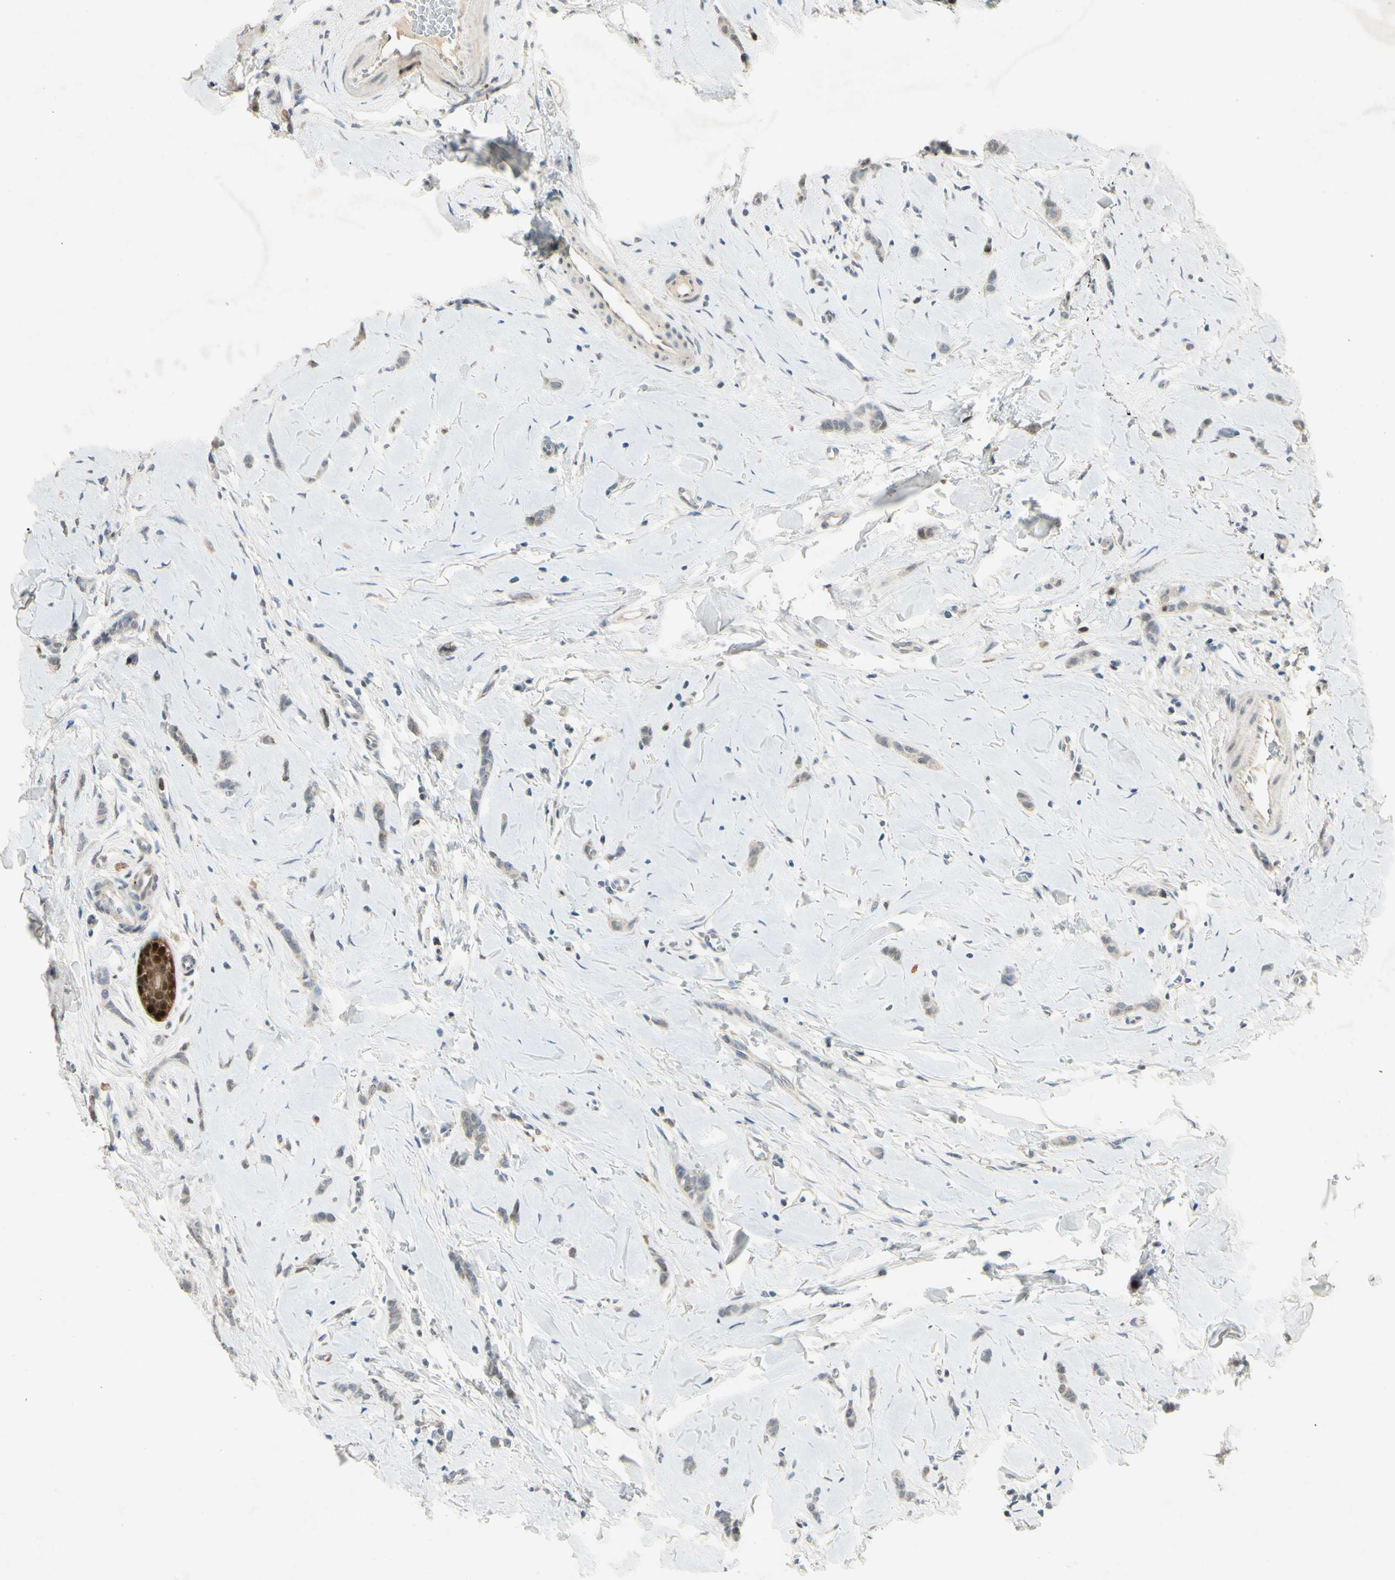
{"staining": {"intensity": "negative", "quantity": "none", "location": "none"}, "tissue": "breast cancer", "cell_type": "Tumor cells", "image_type": "cancer", "snomed": [{"axis": "morphology", "description": "Lobular carcinoma"}, {"axis": "topography", "description": "Skin"}, {"axis": "topography", "description": "Breast"}], "caption": "Breast lobular carcinoma was stained to show a protein in brown. There is no significant expression in tumor cells.", "gene": "HSPA1B", "patient": {"sex": "female", "age": 46}}